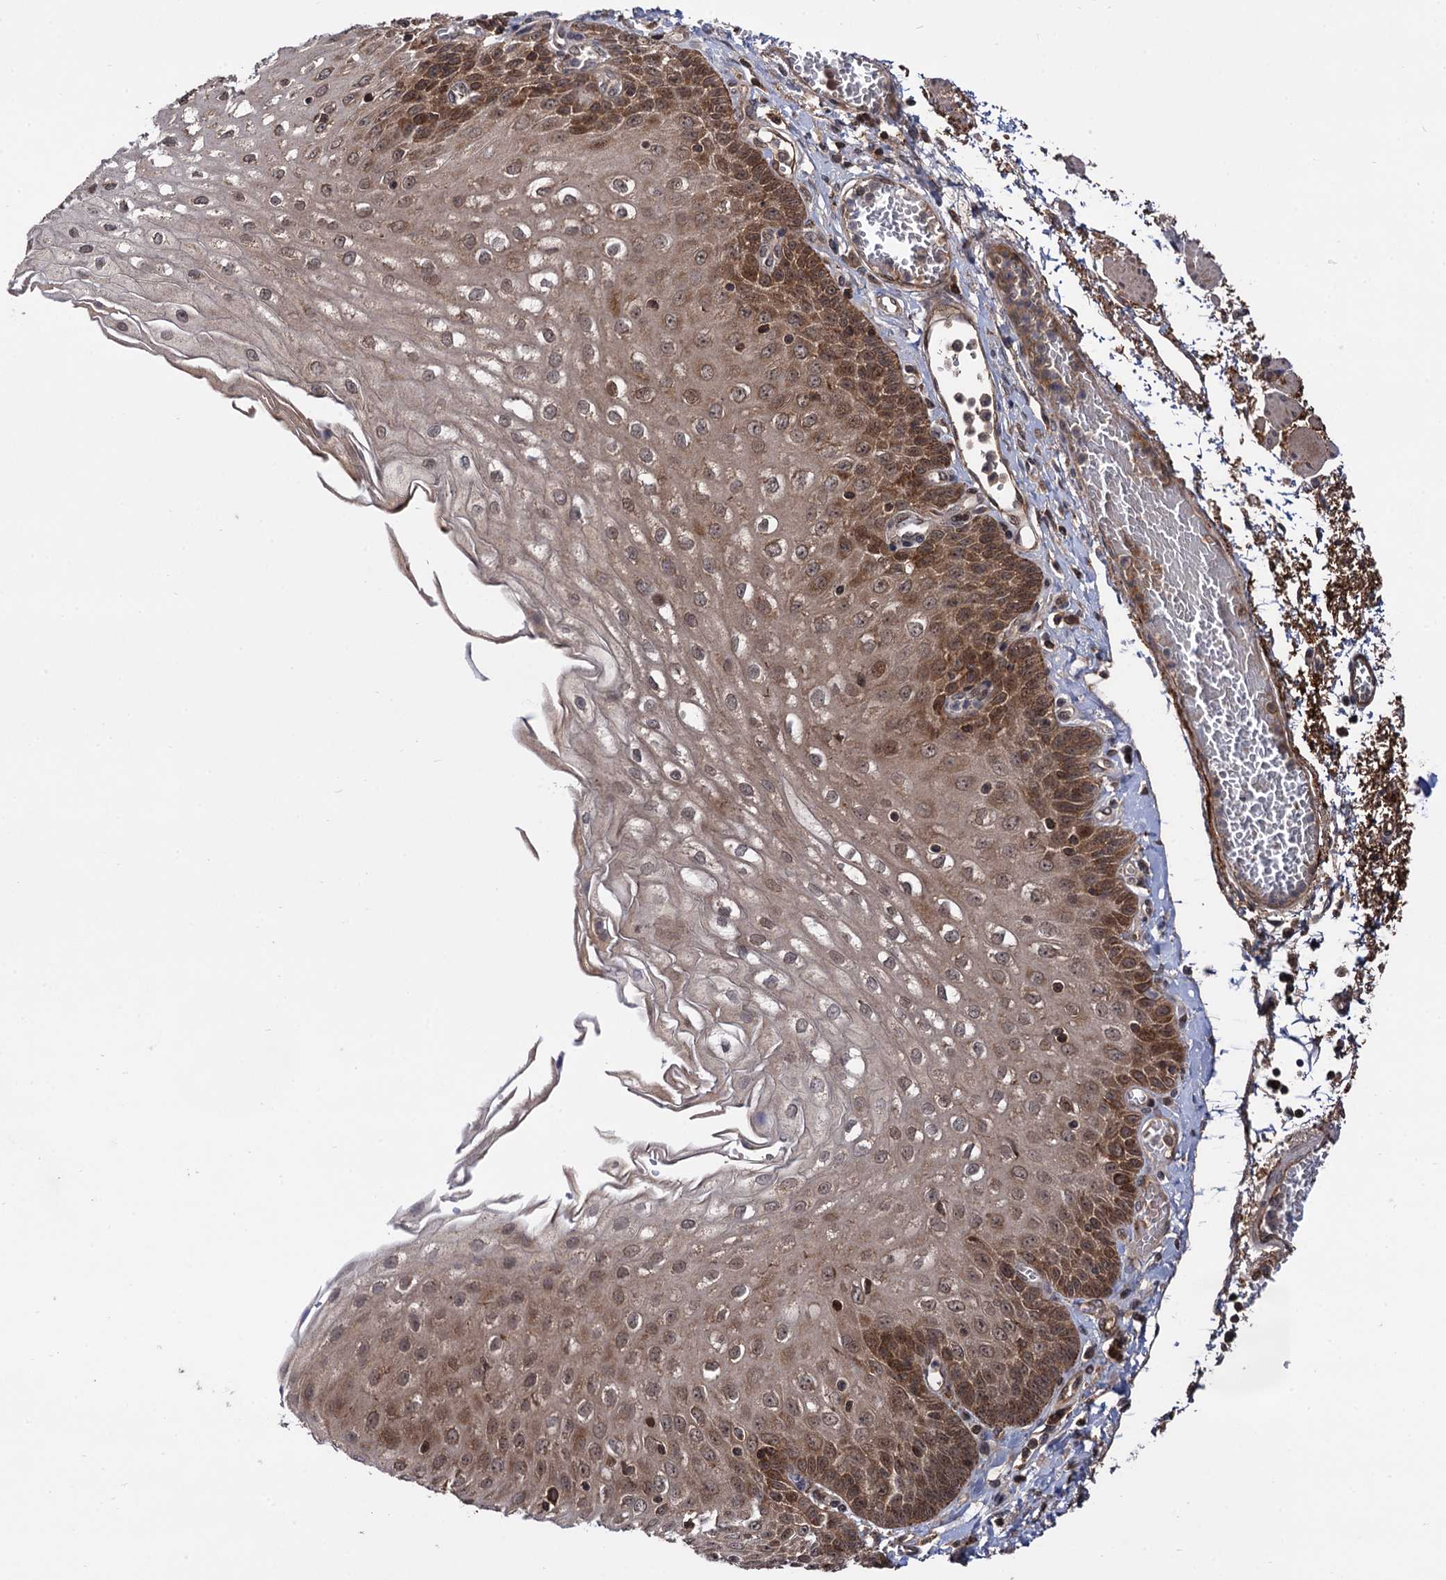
{"staining": {"intensity": "strong", "quantity": ">75%", "location": "cytoplasmic/membranous"}, "tissue": "esophagus", "cell_type": "Squamous epithelial cells", "image_type": "normal", "snomed": [{"axis": "morphology", "description": "Normal tissue, NOS"}, {"axis": "topography", "description": "Esophagus"}], "caption": "Brown immunohistochemical staining in benign esophagus shows strong cytoplasmic/membranous expression in about >75% of squamous epithelial cells.", "gene": "MICAL2", "patient": {"sex": "male", "age": 81}}